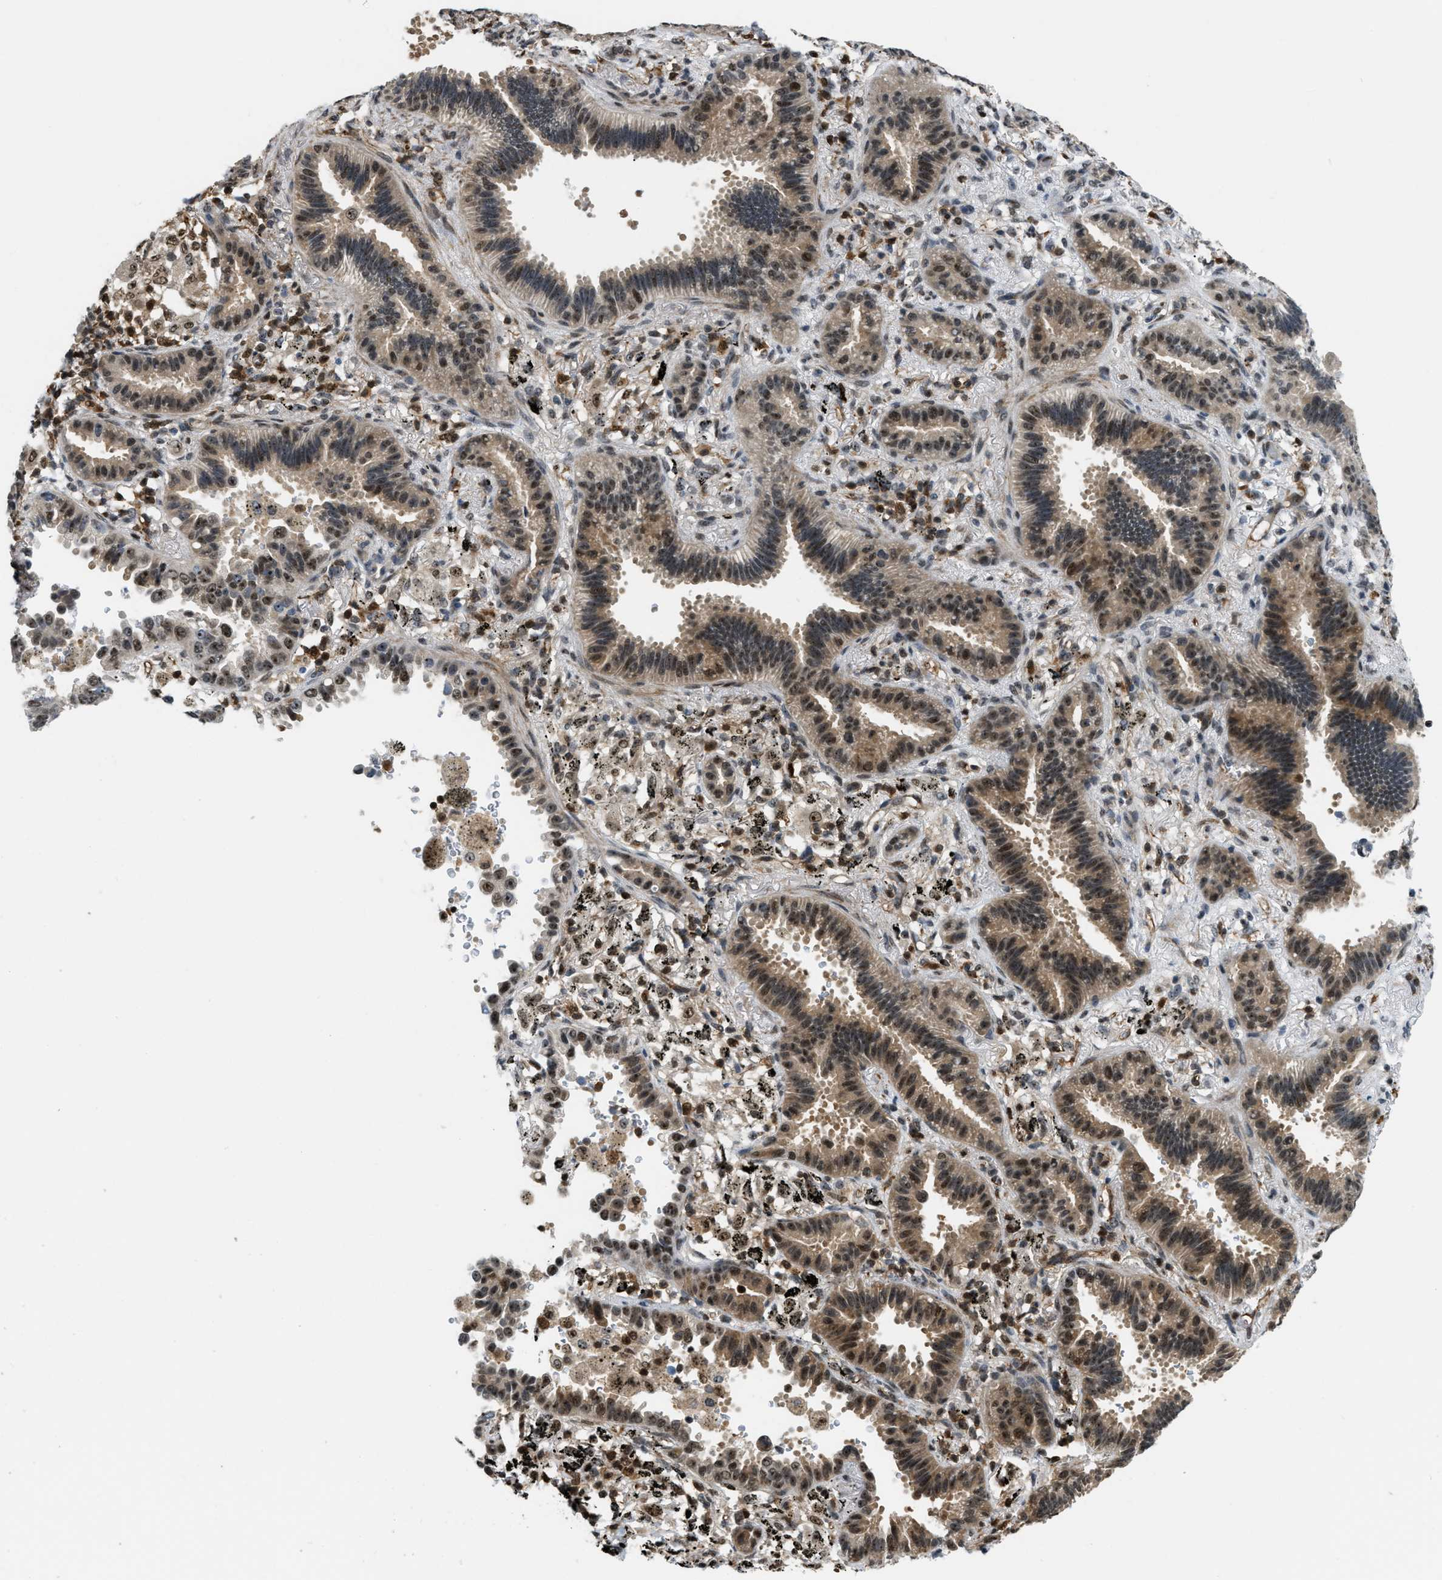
{"staining": {"intensity": "moderate", "quantity": ">75%", "location": "cytoplasmic/membranous,nuclear"}, "tissue": "lung cancer", "cell_type": "Tumor cells", "image_type": "cancer", "snomed": [{"axis": "morphology", "description": "Normal tissue, NOS"}, {"axis": "morphology", "description": "Adenocarcinoma, NOS"}, {"axis": "topography", "description": "Lung"}], "caption": "A photomicrograph of lung adenocarcinoma stained for a protein displays moderate cytoplasmic/membranous and nuclear brown staining in tumor cells.", "gene": "E2F1", "patient": {"sex": "male", "age": 59}}